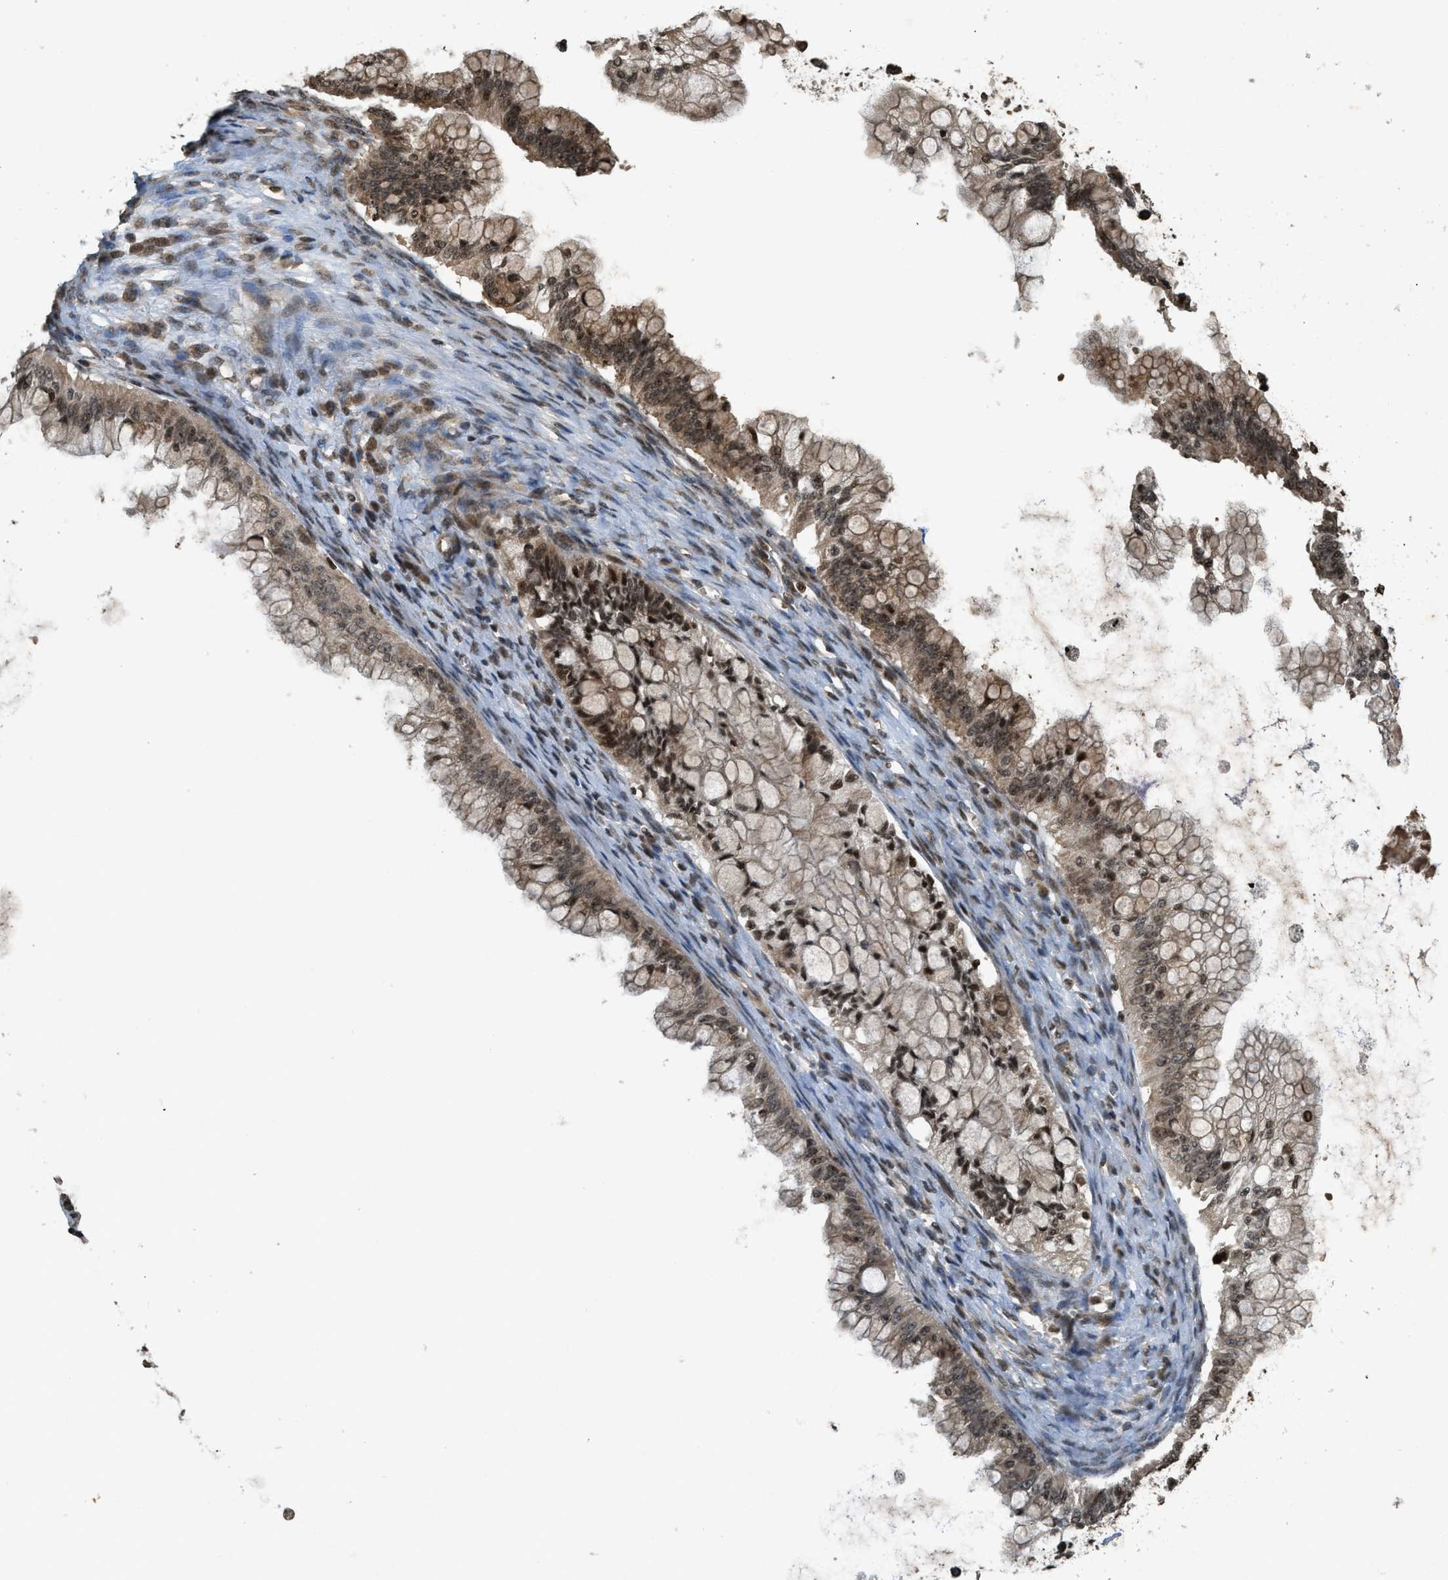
{"staining": {"intensity": "moderate", "quantity": ">75%", "location": "nuclear"}, "tissue": "ovarian cancer", "cell_type": "Tumor cells", "image_type": "cancer", "snomed": [{"axis": "morphology", "description": "Cystadenocarcinoma, mucinous, NOS"}, {"axis": "topography", "description": "Ovary"}], "caption": "Protein expression by immunohistochemistry (IHC) reveals moderate nuclear staining in about >75% of tumor cells in ovarian mucinous cystadenocarcinoma.", "gene": "SIAH1", "patient": {"sex": "female", "age": 57}}